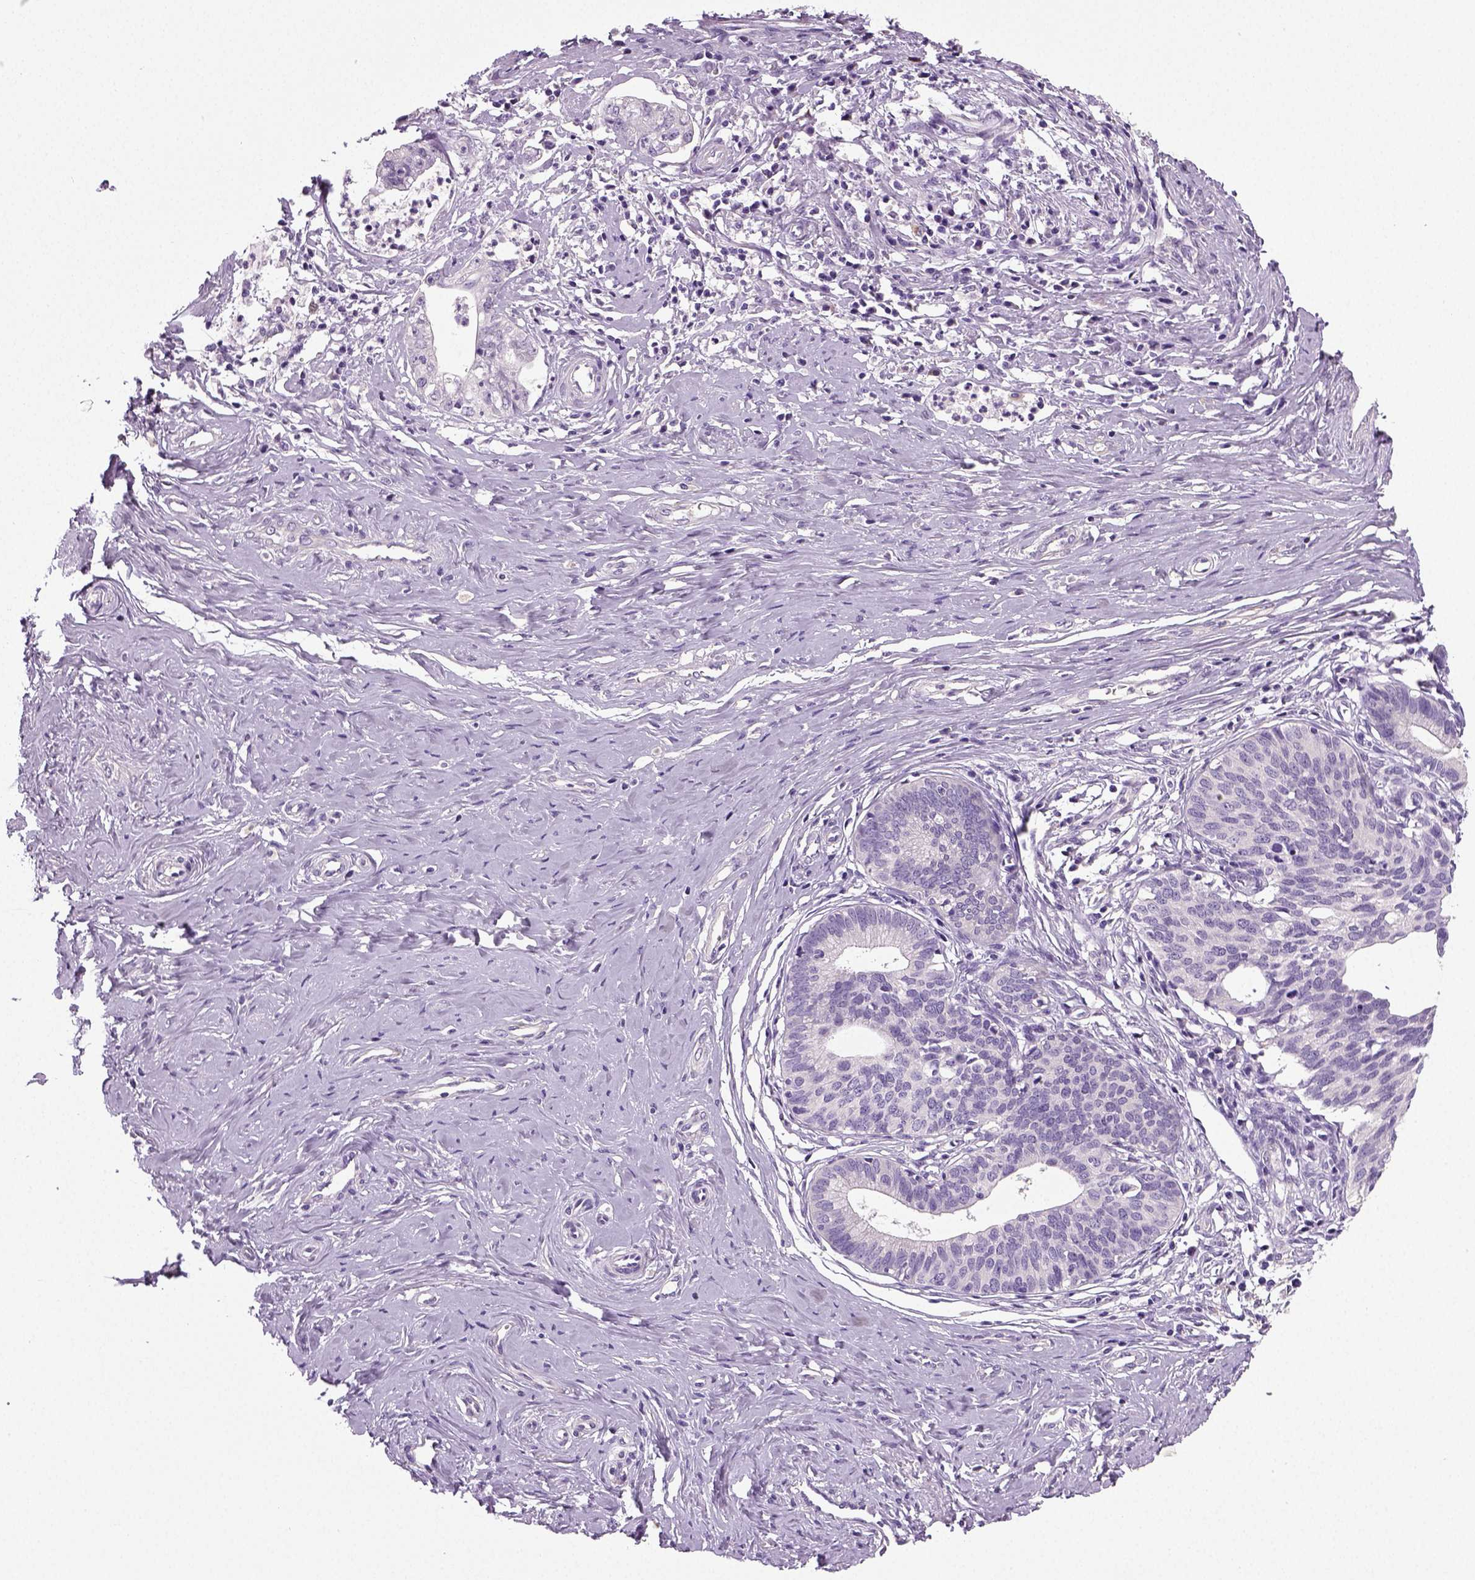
{"staining": {"intensity": "negative", "quantity": "none", "location": "none"}, "tissue": "cervical cancer", "cell_type": "Tumor cells", "image_type": "cancer", "snomed": [{"axis": "morphology", "description": "Normal tissue, NOS"}, {"axis": "morphology", "description": "Adenocarcinoma, NOS"}, {"axis": "topography", "description": "Cervix"}], "caption": "DAB immunohistochemical staining of cervical adenocarcinoma displays no significant positivity in tumor cells.", "gene": "NECAB2", "patient": {"sex": "female", "age": 38}}